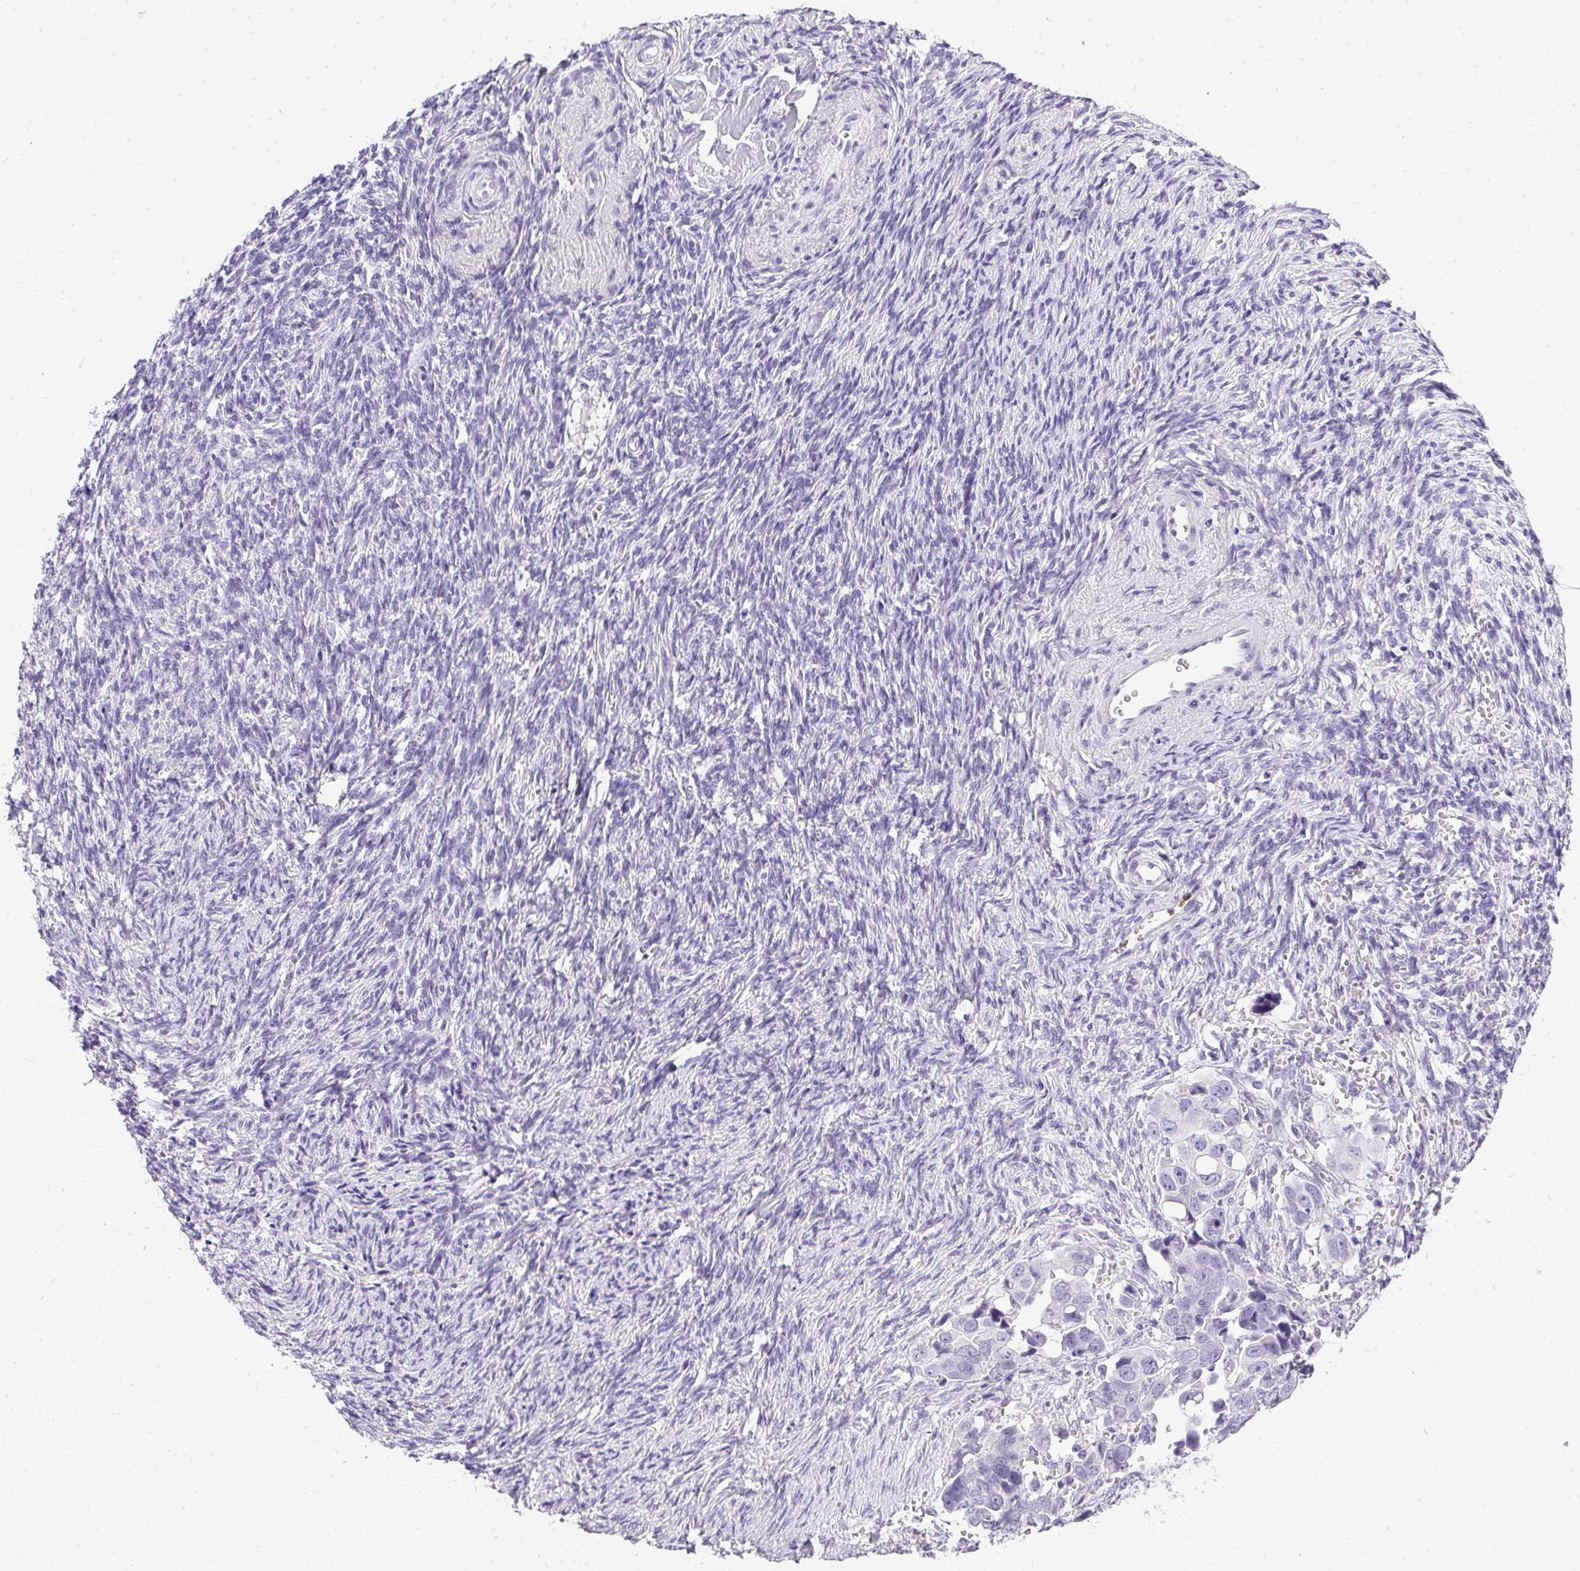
{"staining": {"intensity": "negative", "quantity": "none", "location": "none"}, "tissue": "ovarian cancer", "cell_type": "Tumor cells", "image_type": "cancer", "snomed": [{"axis": "morphology", "description": "Cystadenocarcinoma, serous, NOS"}, {"axis": "topography", "description": "Ovary"}], "caption": "Immunohistochemical staining of human ovarian cancer demonstrates no significant staining in tumor cells.", "gene": "SSTR4", "patient": {"sex": "female", "age": 59}}